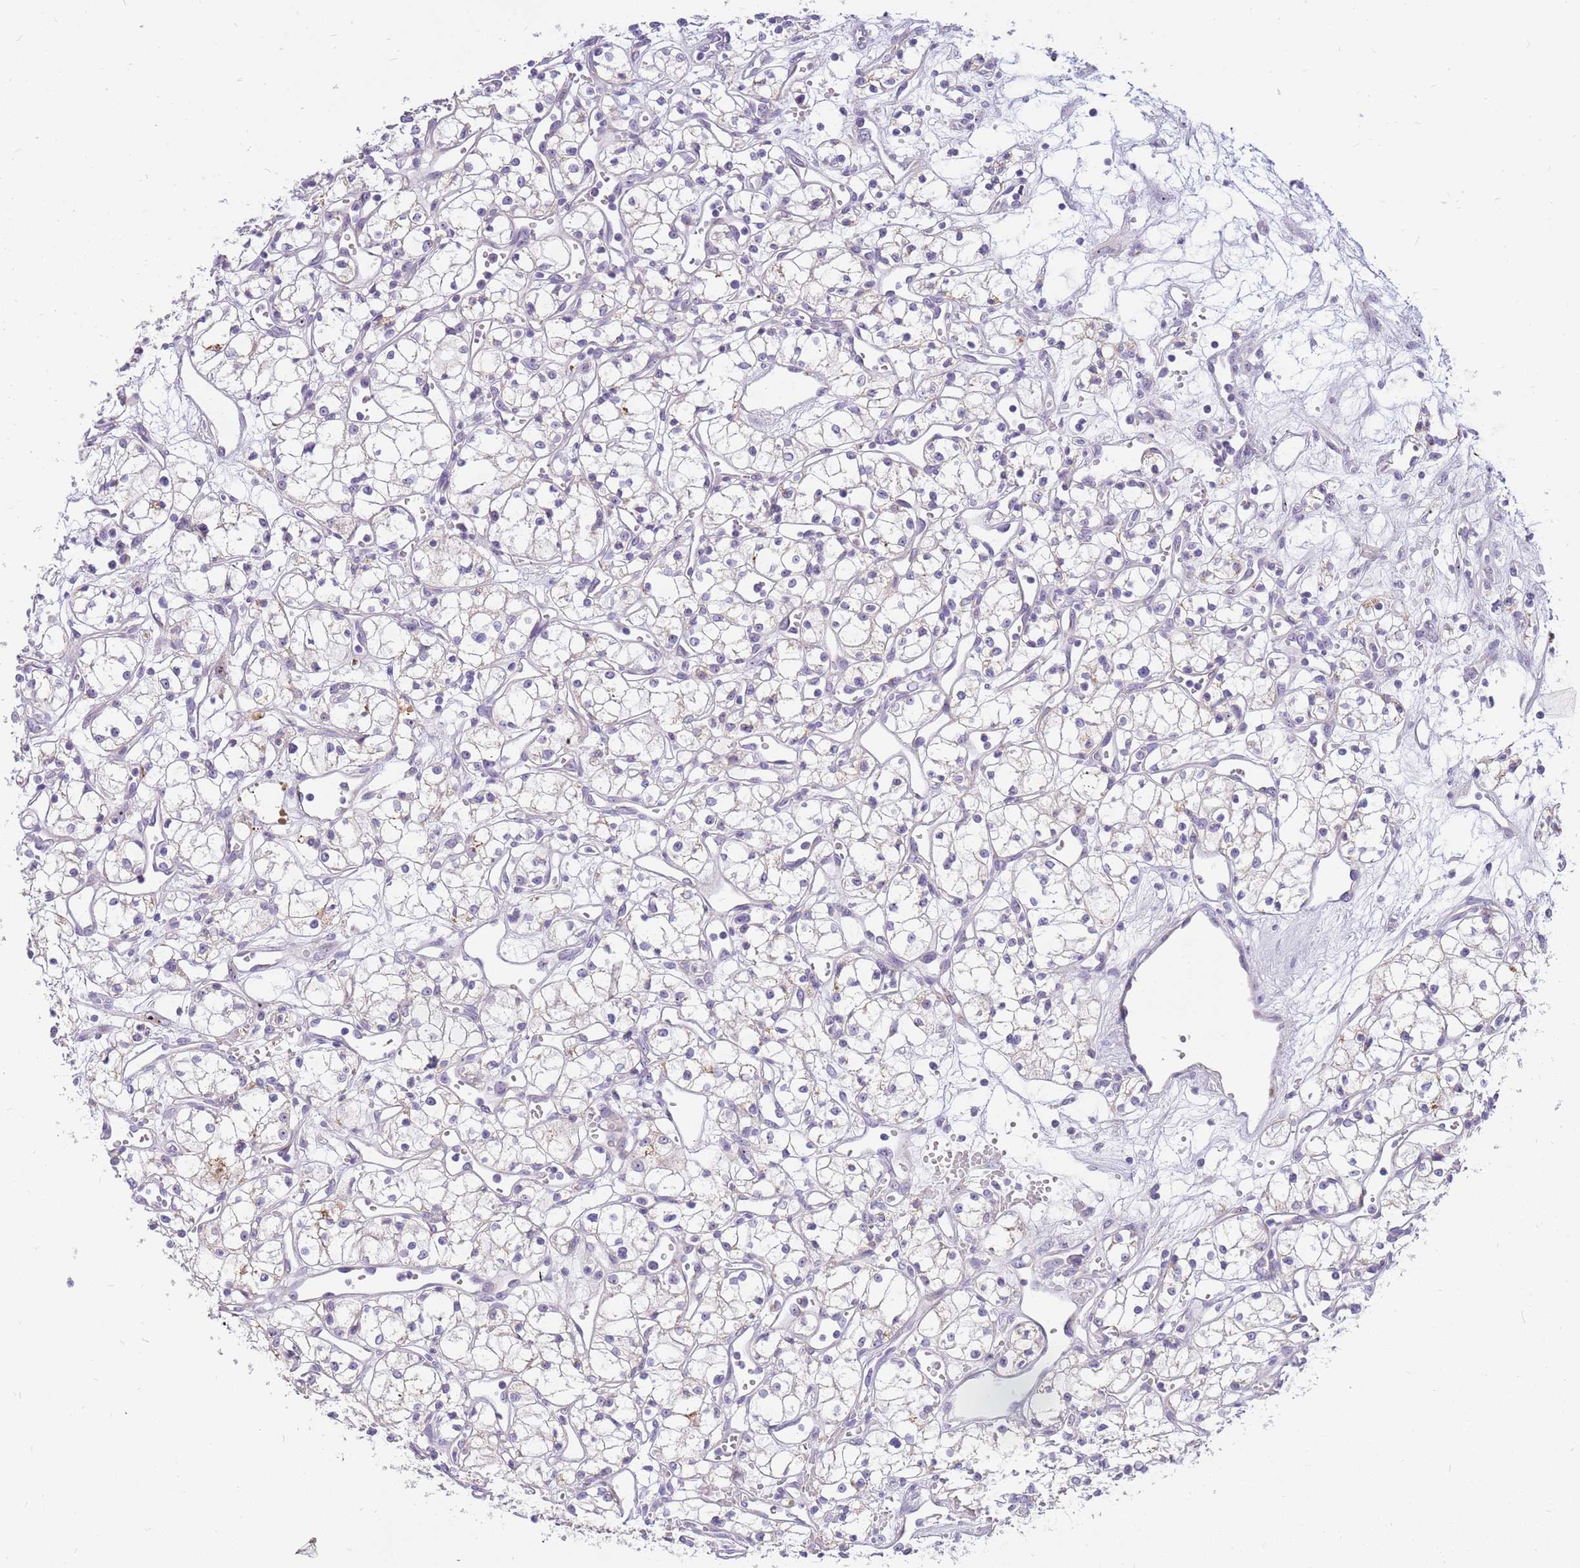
{"staining": {"intensity": "negative", "quantity": "none", "location": "none"}, "tissue": "renal cancer", "cell_type": "Tumor cells", "image_type": "cancer", "snomed": [{"axis": "morphology", "description": "Adenocarcinoma, NOS"}, {"axis": "topography", "description": "Kidney"}], "caption": "An immunohistochemistry micrograph of renal adenocarcinoma is shown. There is no staining in tumor cells of renal adenocarcinoma. The staining is performed using DAB (3,3'-diaminobenzidine) brown chromogen with nuclei counter-stained in using hematoxylin.", "gene": "DNAJA3", "patient": {"sex": "male", "age": 59}}